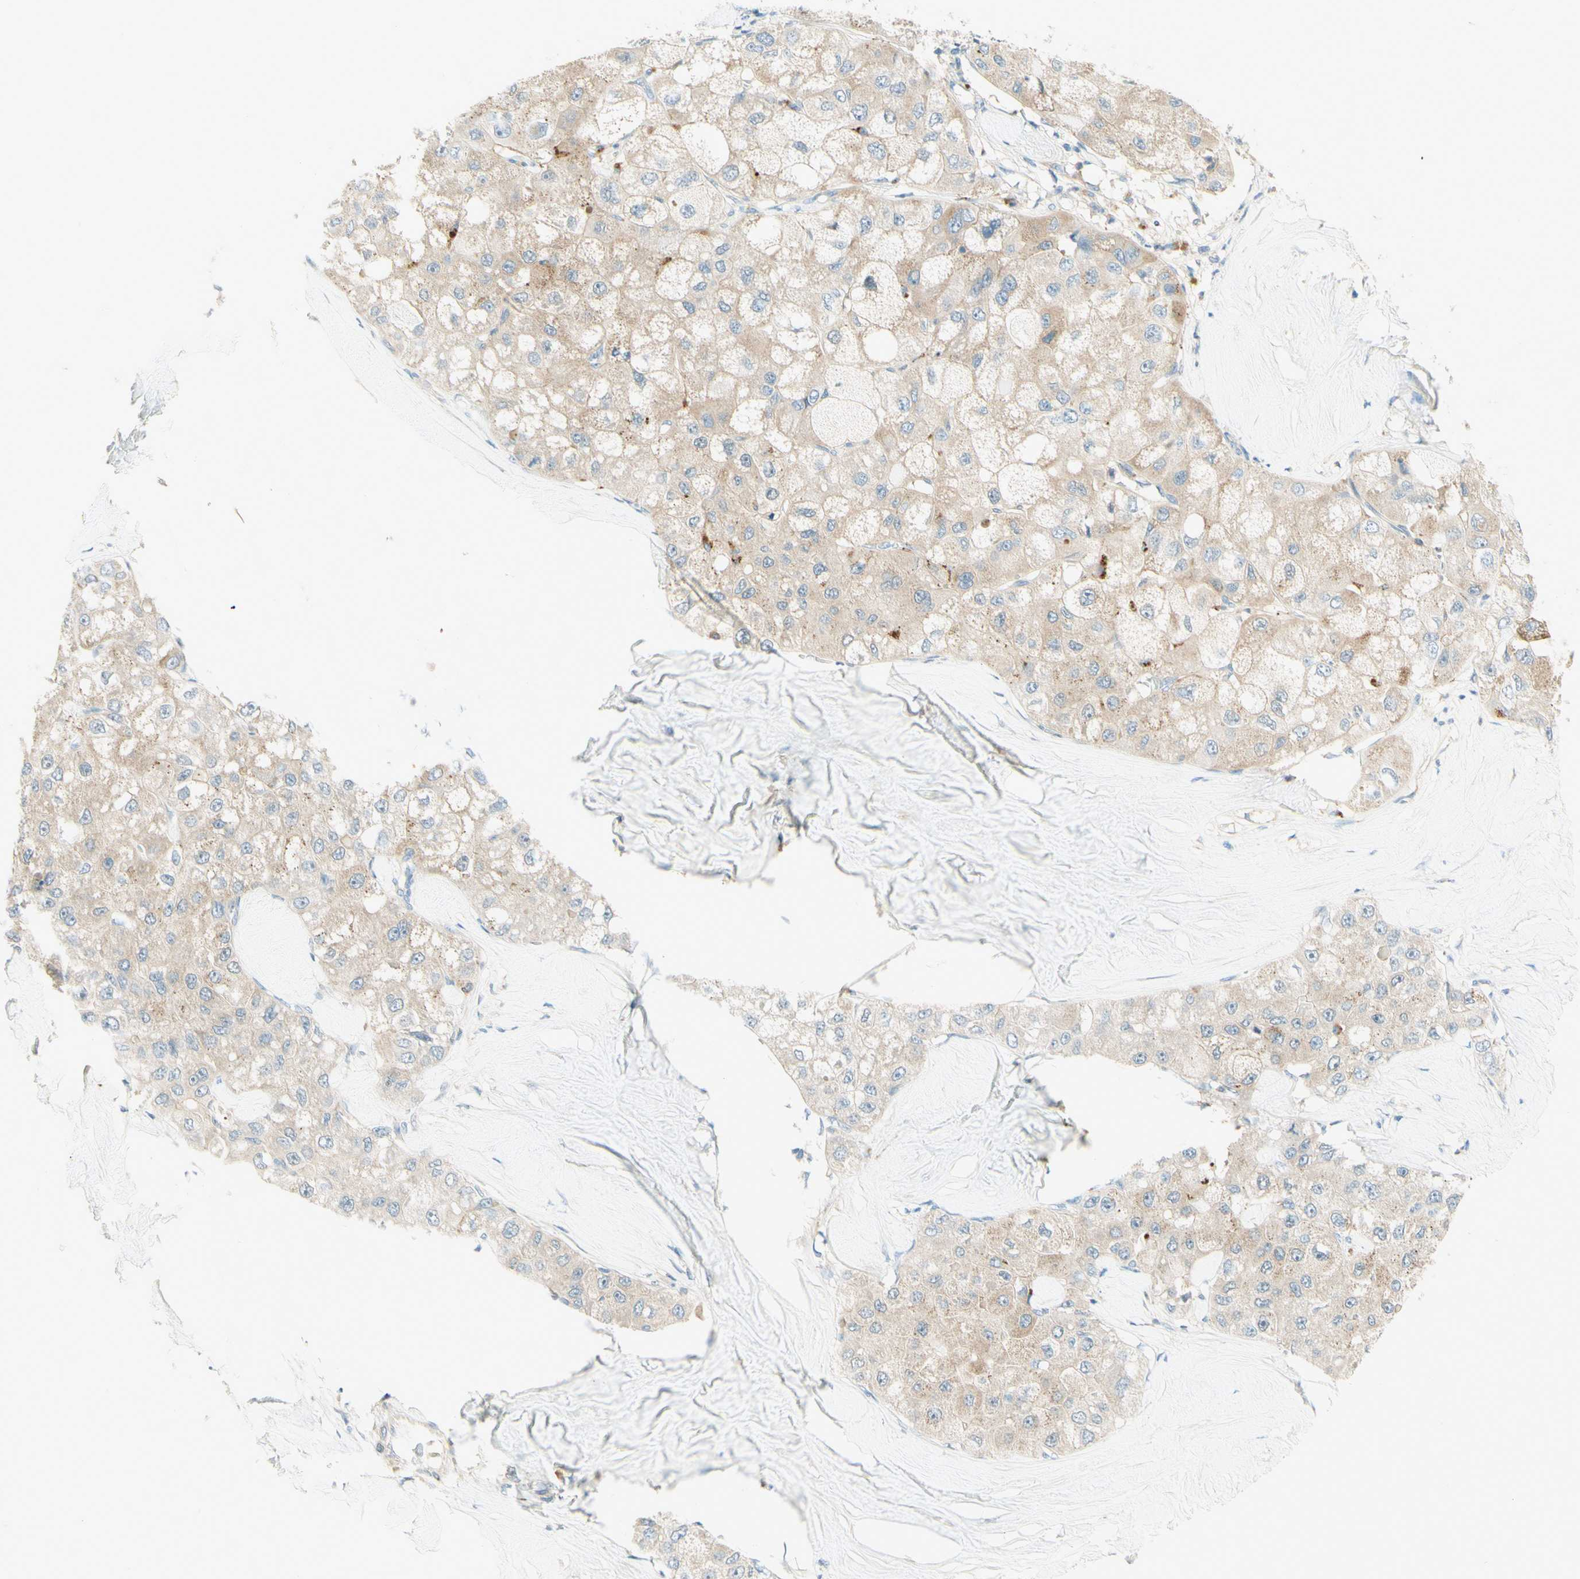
{"staining": {"intensity": "weak", "quantity": ">75%", "location": "cytoplasmic/membranous"}, "tissue": "liver cancer", "cell_type": "Tumor cells", "image_type": "cancer", "snomed": [{"axis": "morphology", "description": "Carcinoma, Hepatocellular, NOS"}, {"axis": "topography", "description": "Liver"}], "caption": "Immunohistochemical staining of human liver hepatocellular carcinoma demonstrates low levels of weak cytoplasmic/membranous protein positivity in about >75% of tumor cells. The protein of interest is shown in brown color, while the nuclei are stained blue.", "gene": "PROM1", "patient": {"sex": "male", "age": 80}}